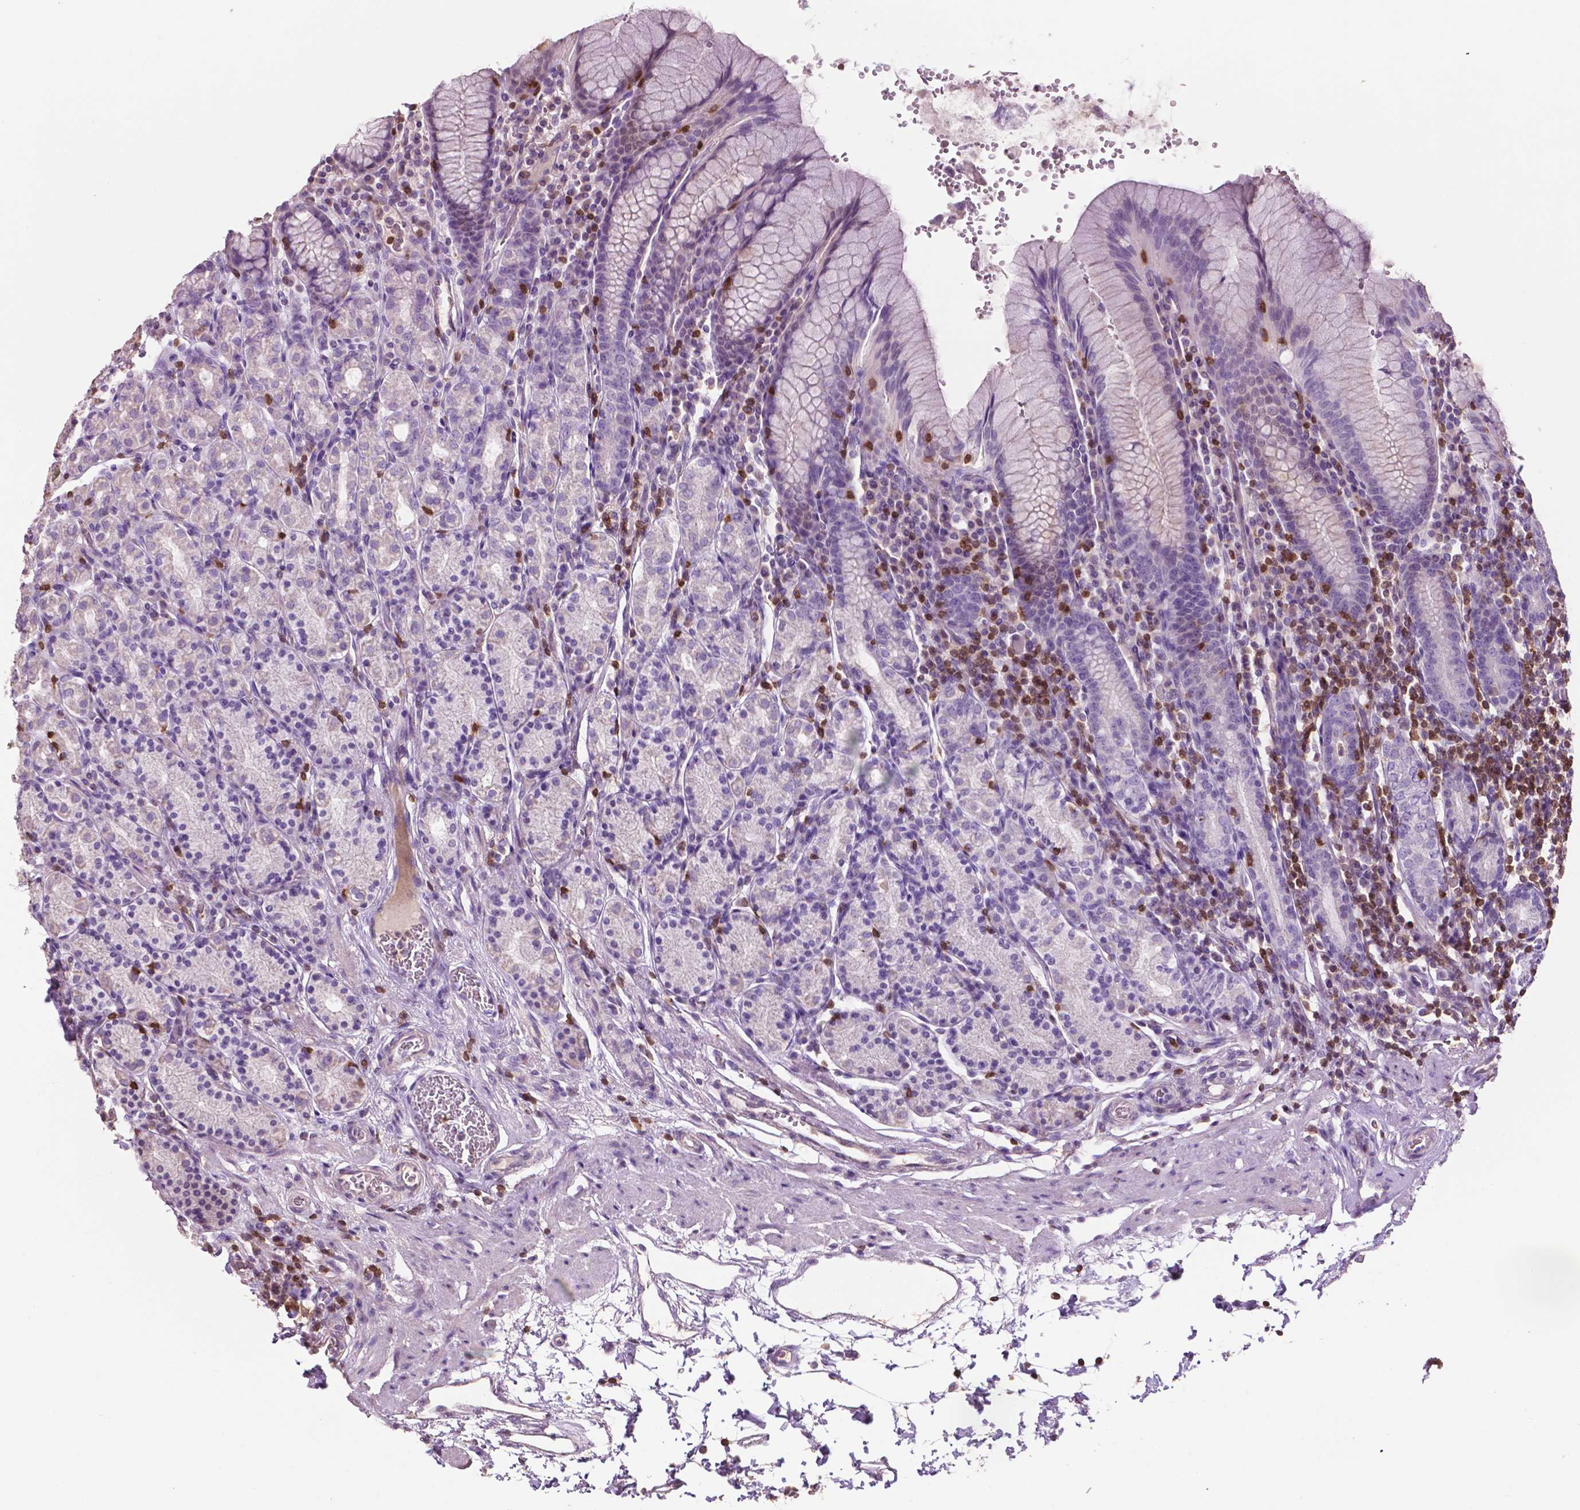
{"staining": {"intensity": "negative", "quantity": "none", "location": "none"}, "tissue": "stomach", "cell_type": "Glandular cells", "image_type": "normal", "snomed": [{"axis": "morphology", "description": "Normal tissue, NOS"}, {"axis": "topography", "description": "Stomach, upper"}, {"axis": "topography", "description": "Stomach"}], "caption": "The photomicrograph shows no significant expression in glandular cells of stomach.", "gene": "TBC1D10C", "patient": {"sex": "male", "age": 62}}